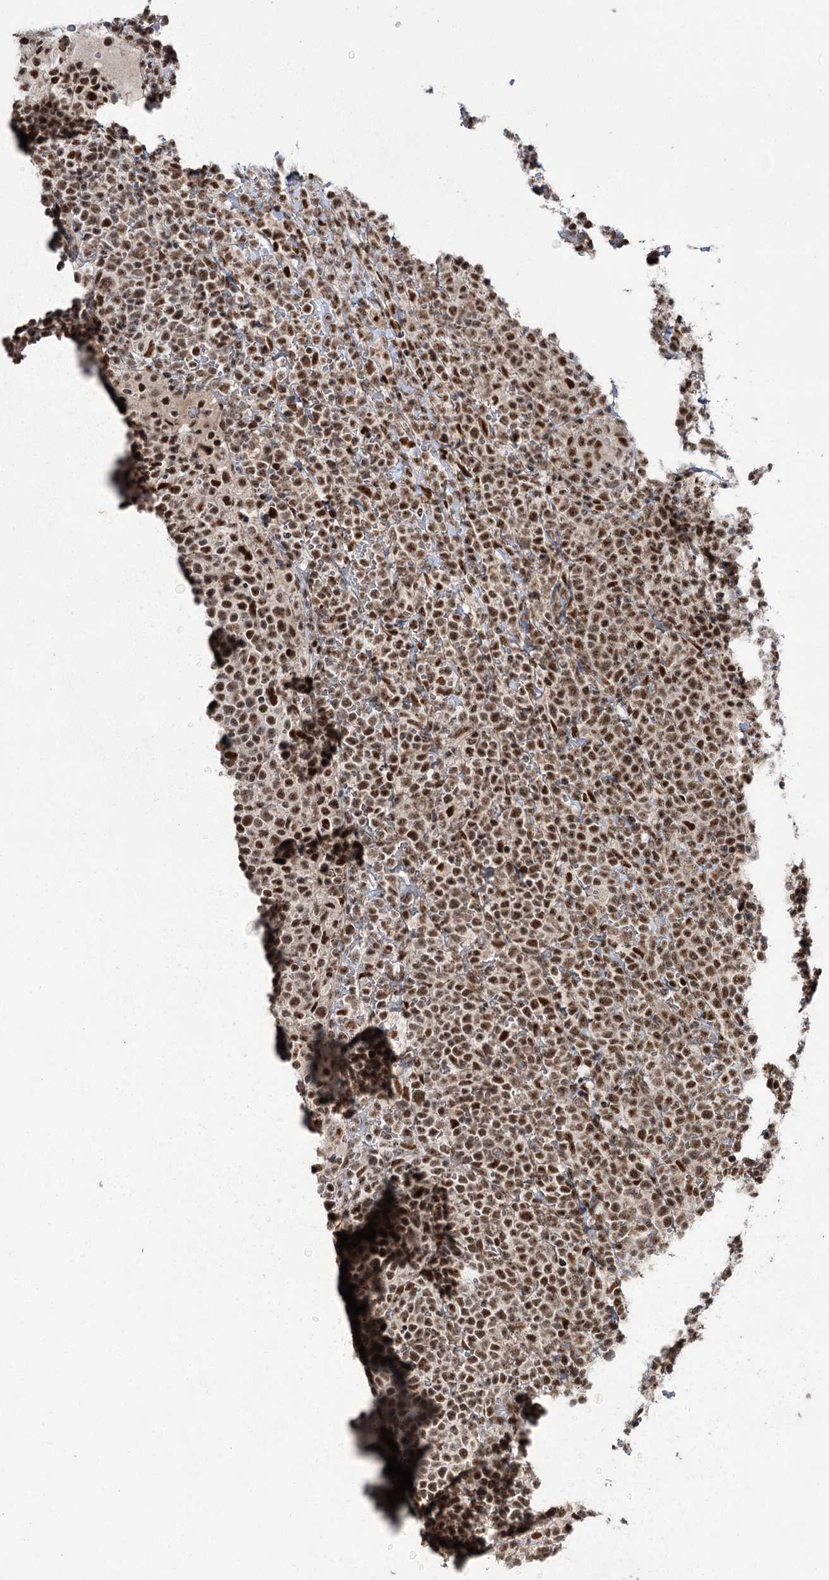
{"staining": {"intensity": "strong", "quantity": ">75%", "location": "nuclear"}, "tissue": "lymphoma", "cell_type": "Tumor cells", "image_type": "cancer", "snomed": [{"axis": "morphology", "description": "Malignant lymphoma, non-Hodgkin's type, High grade"}, {"axis": "topography", "description": "Lymph node"}], "caption": "Immunohistochemistry (IHC) (DAB) staining of human lymphoma reveals strong nuclear protein staining in approximately >75% of tumor cells.", "gene": "ERCC3", "patient": {"sex": "male", "age": 61}}